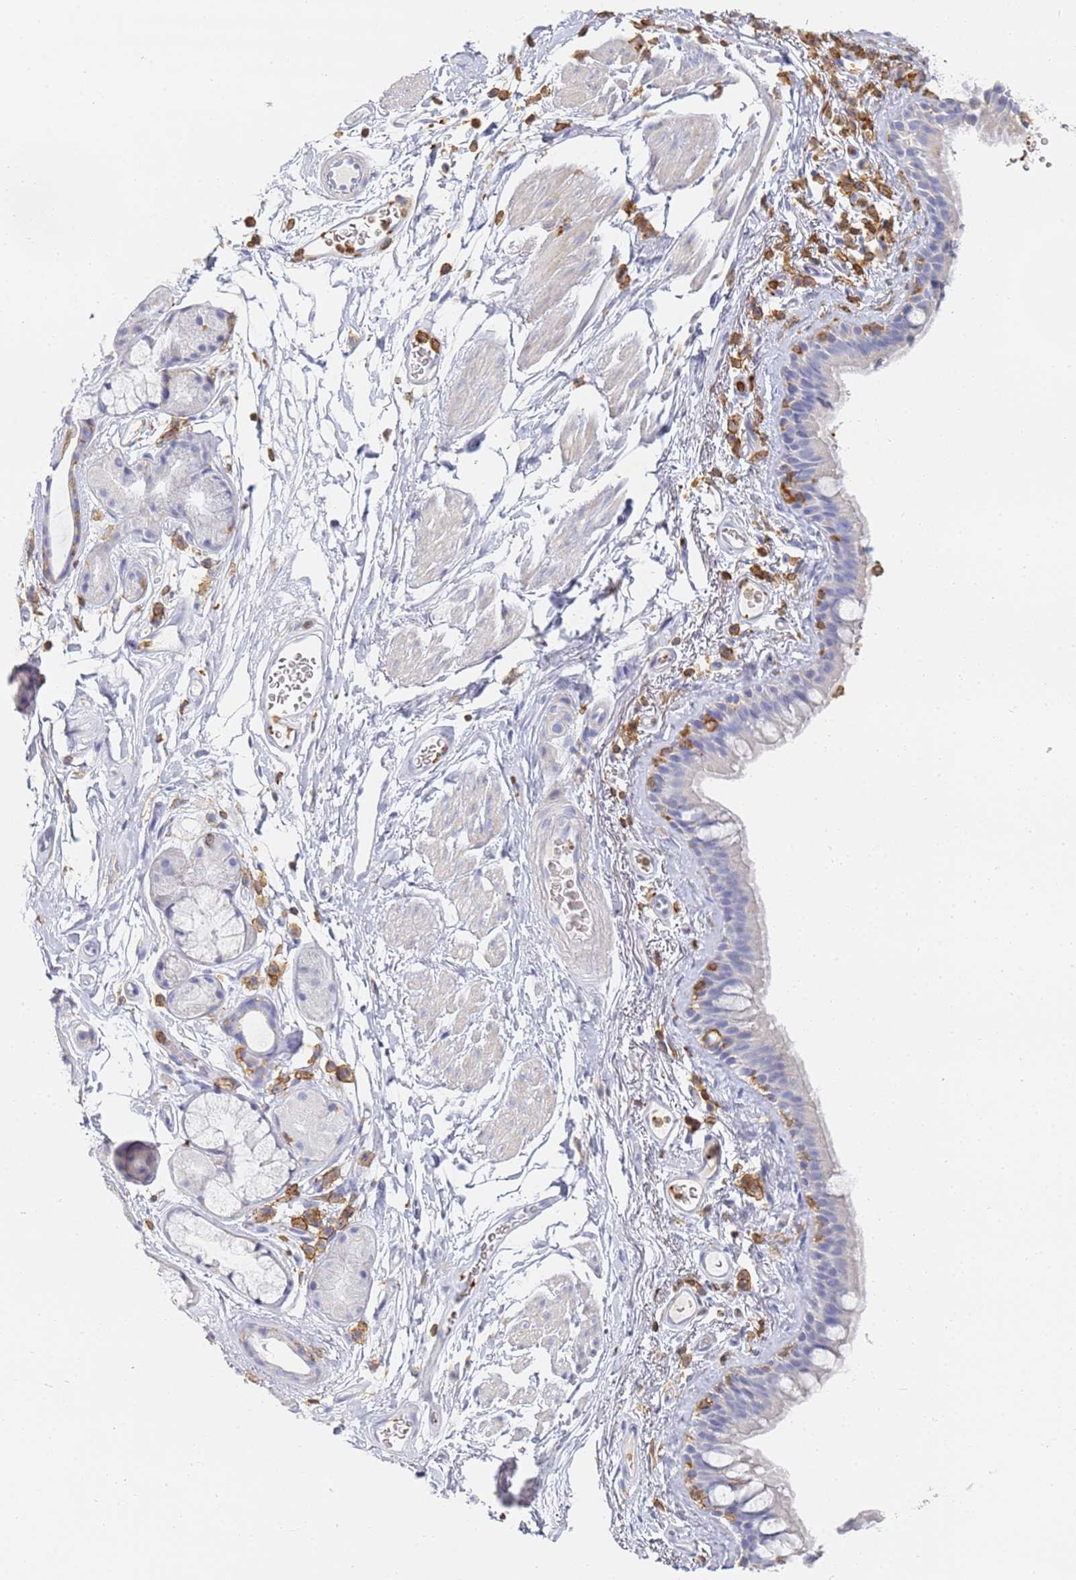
{"staining": {"intensity": "negative", "quantity": "none", "location": "none"}, "tissue": "bronchus", "cell_type": "Respiratory epithelial cells", "image_type": "normal", "snomed": [{"axis": "morphology", "description": "Normal tissue, NOS"}, {"axis": "topography", "description": "Cartilage tissue"}], "caption": "Human bronchus stained for a protein using IHC reveals no staining in respiratory epithelial cells.", "gene": "BIN2", "patient": {"sex": "male", "age": 63}}